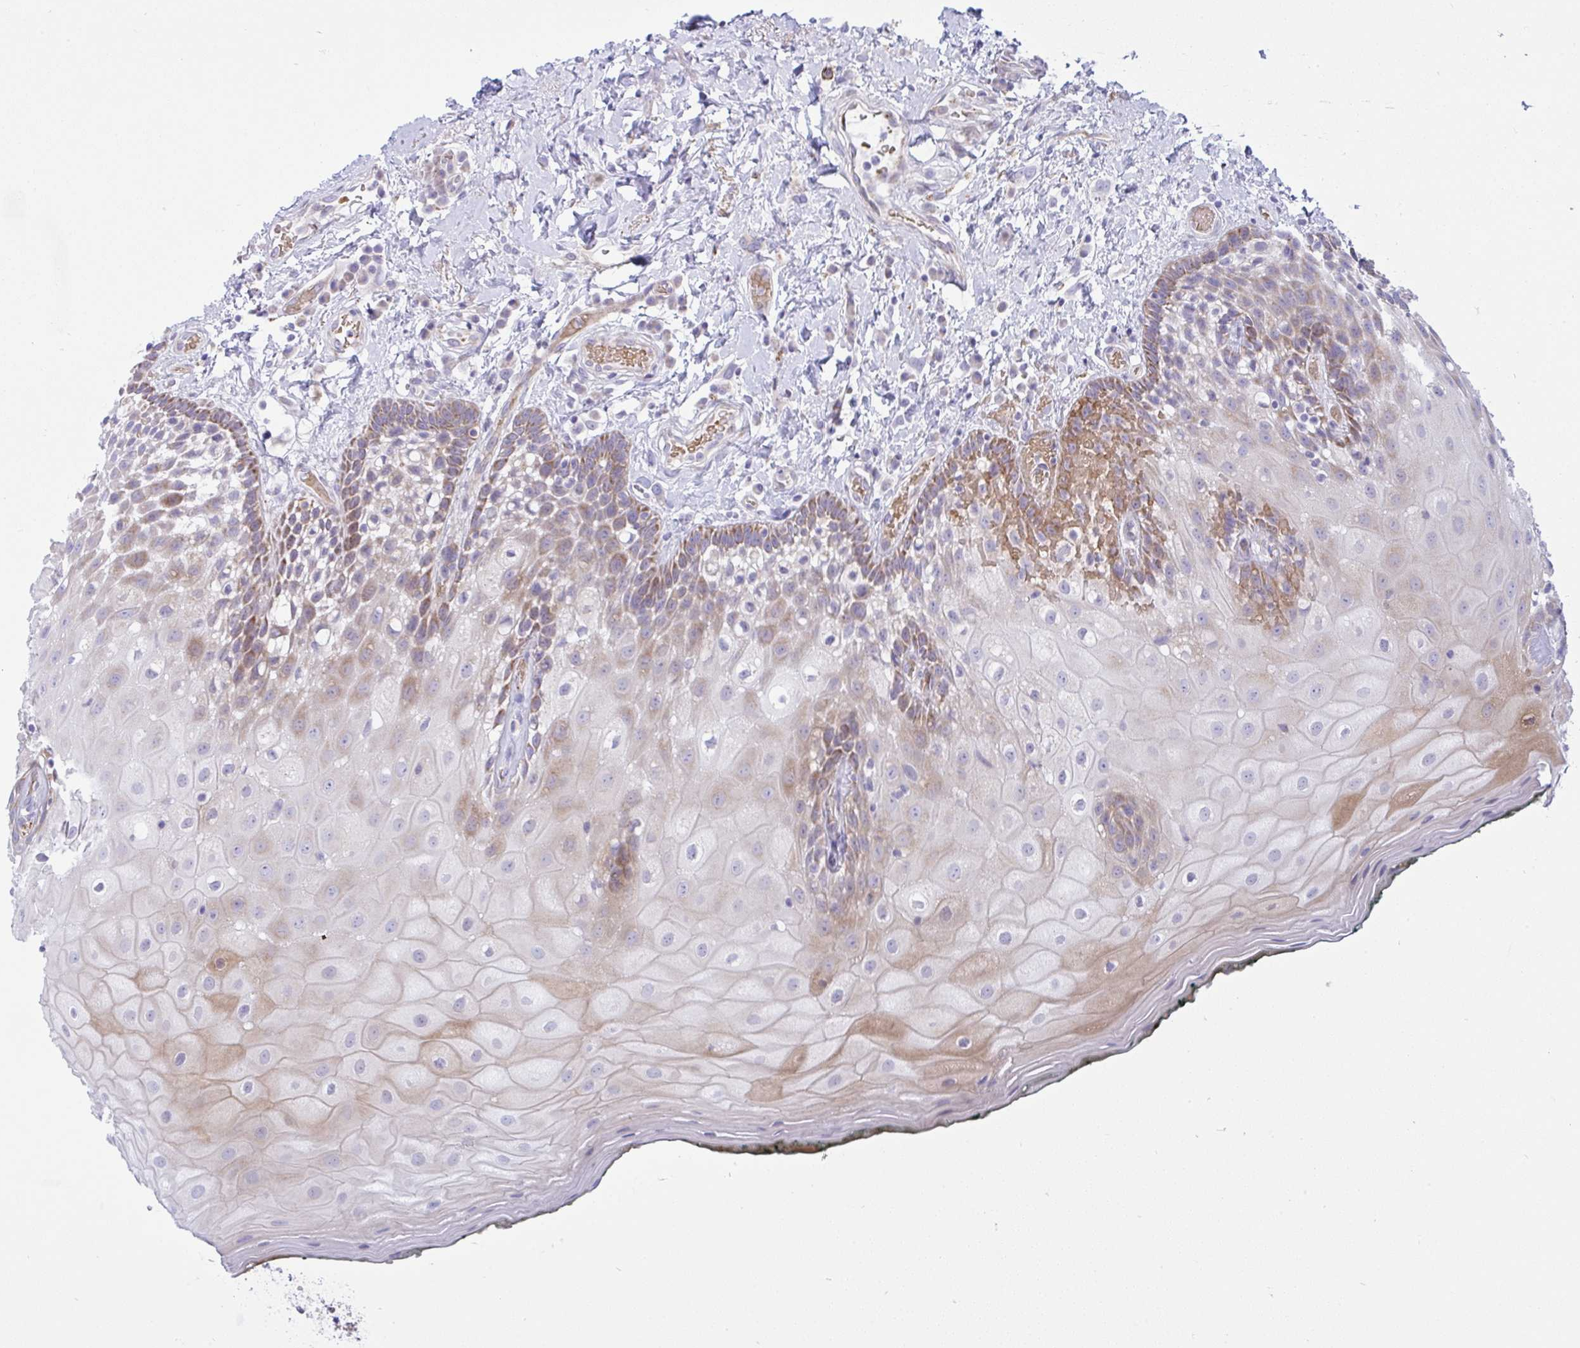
{"staining": {"intensity": "moderate", "quantity": ">75%", "location": "cytoplasmic/membranous"}, "tissue": "oral mucosa", "cell_type": "Squamous epithelial cells", "image_type": "normal", "snomed": [{"axis": "morphology", "description": "Normal tissue, NOS"}, {"axis": "morphology", "description": "Squamous cell carcinoma, NOS"}, {"axis": "topography", "description": "Oral tissue"}, {"axis": "topography", "description": "Head-Neck"}], "caption": "Human oral mucosa stained for a protein (brown) displays moderate cytoplasmic/membranous positive staining in about >75% of squamous epithelial cells.", "gene": "NTN1", "patient": {"sex": "male", "age": 64}}